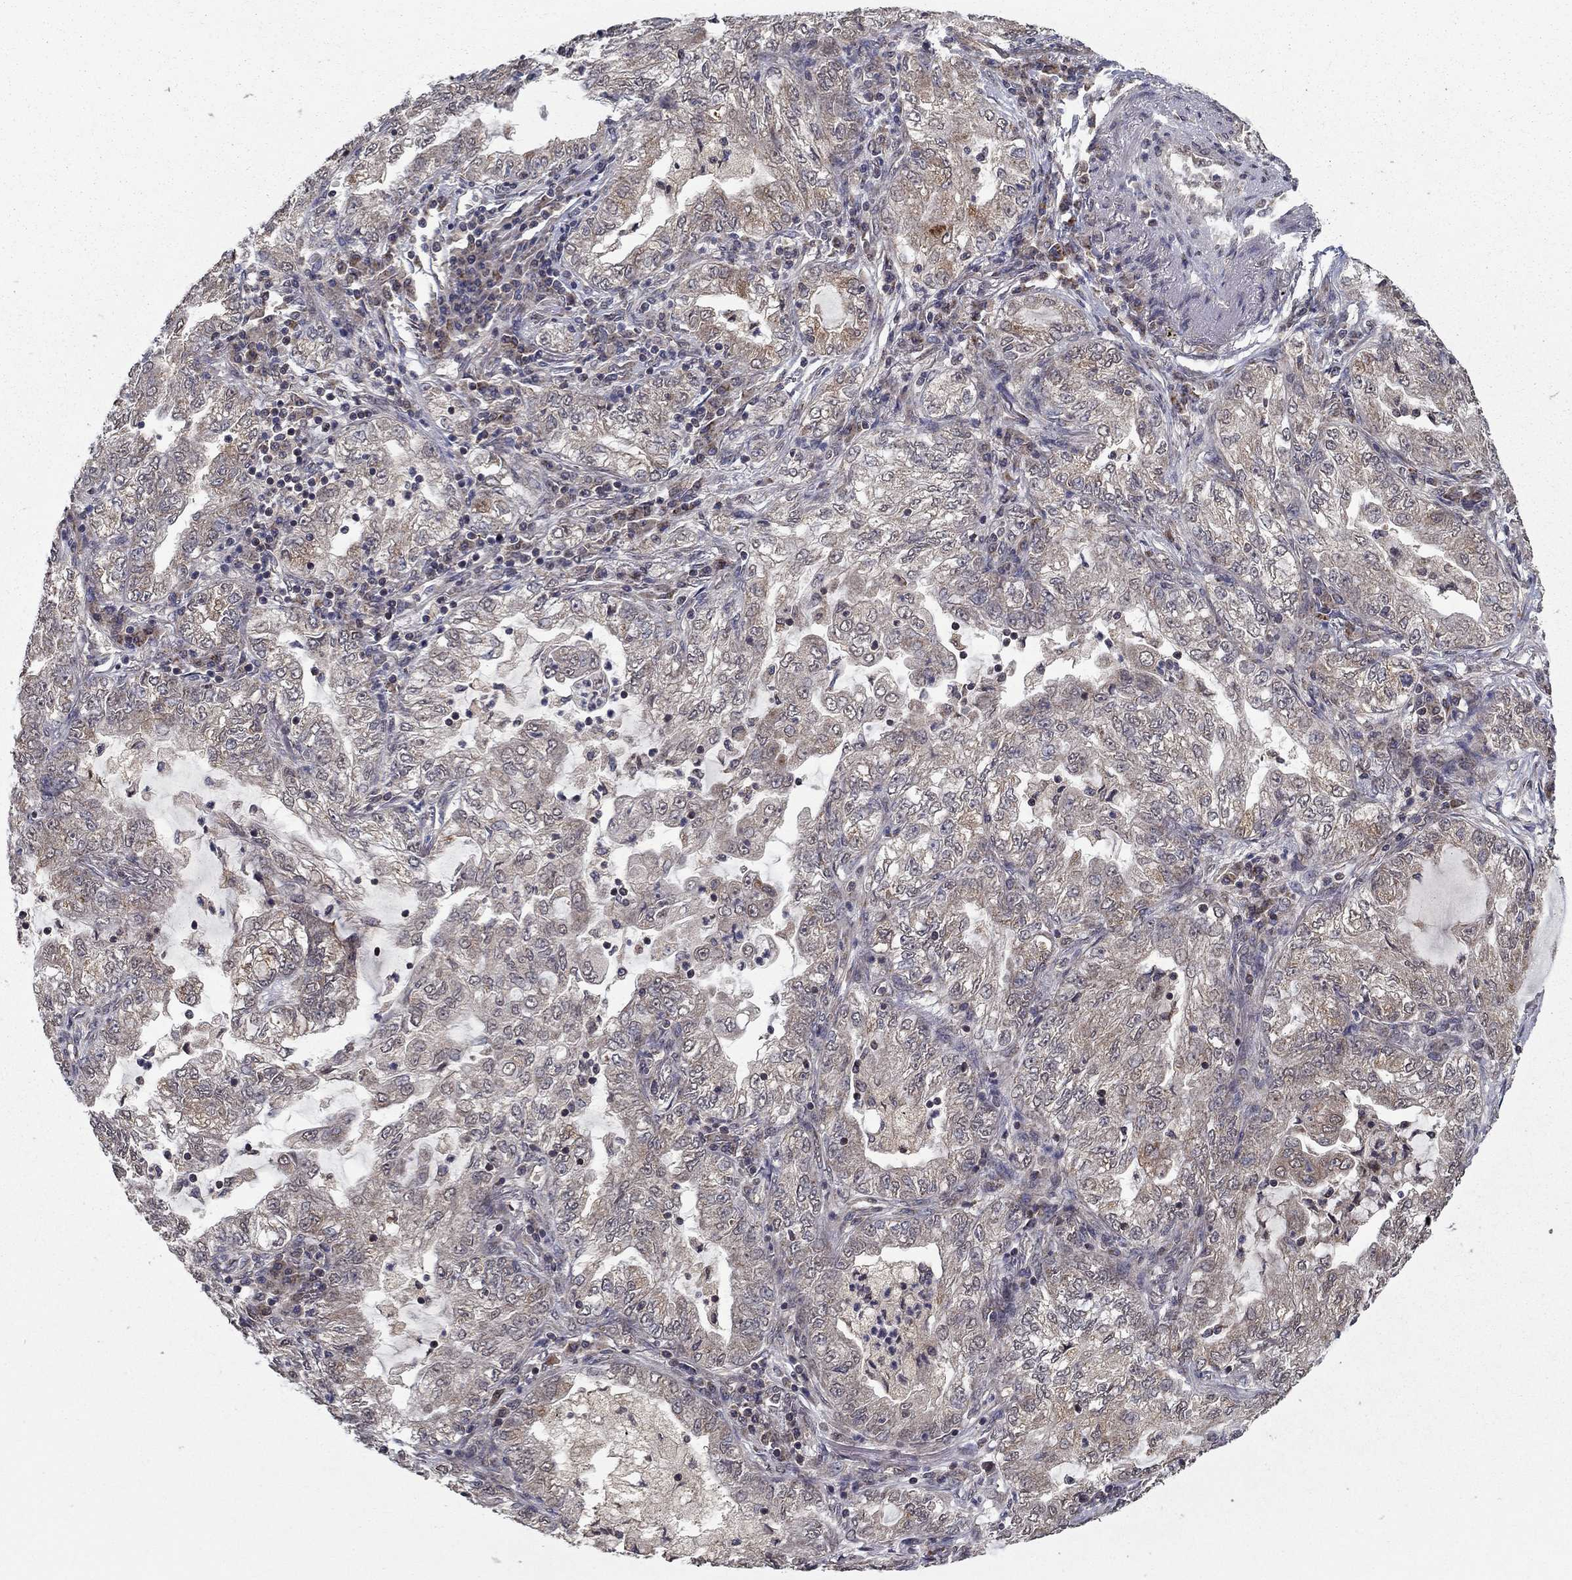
{"staining": {"intensity": "weak", "quantity": "25%-75%", "location": "cytoplasmic/membranous"}, "tissue": "lung cancer", "cell_type": "Tumor cells", "image_type": "cancer", "snomed": [{"axis": "morphology", "description": "Adenocarcinoma, NOS"}, {"axis": "topography", "description": "Lung"}], "caption": "Immunohistochemistry of human adenocarcinoma (lung) demonstrates low levels of weak cytoplasmic/membranous expression in about 25%-75% of tumor cells.", "gene": "SLC2A13", "patient": {"sex": "female", "age": 73}}